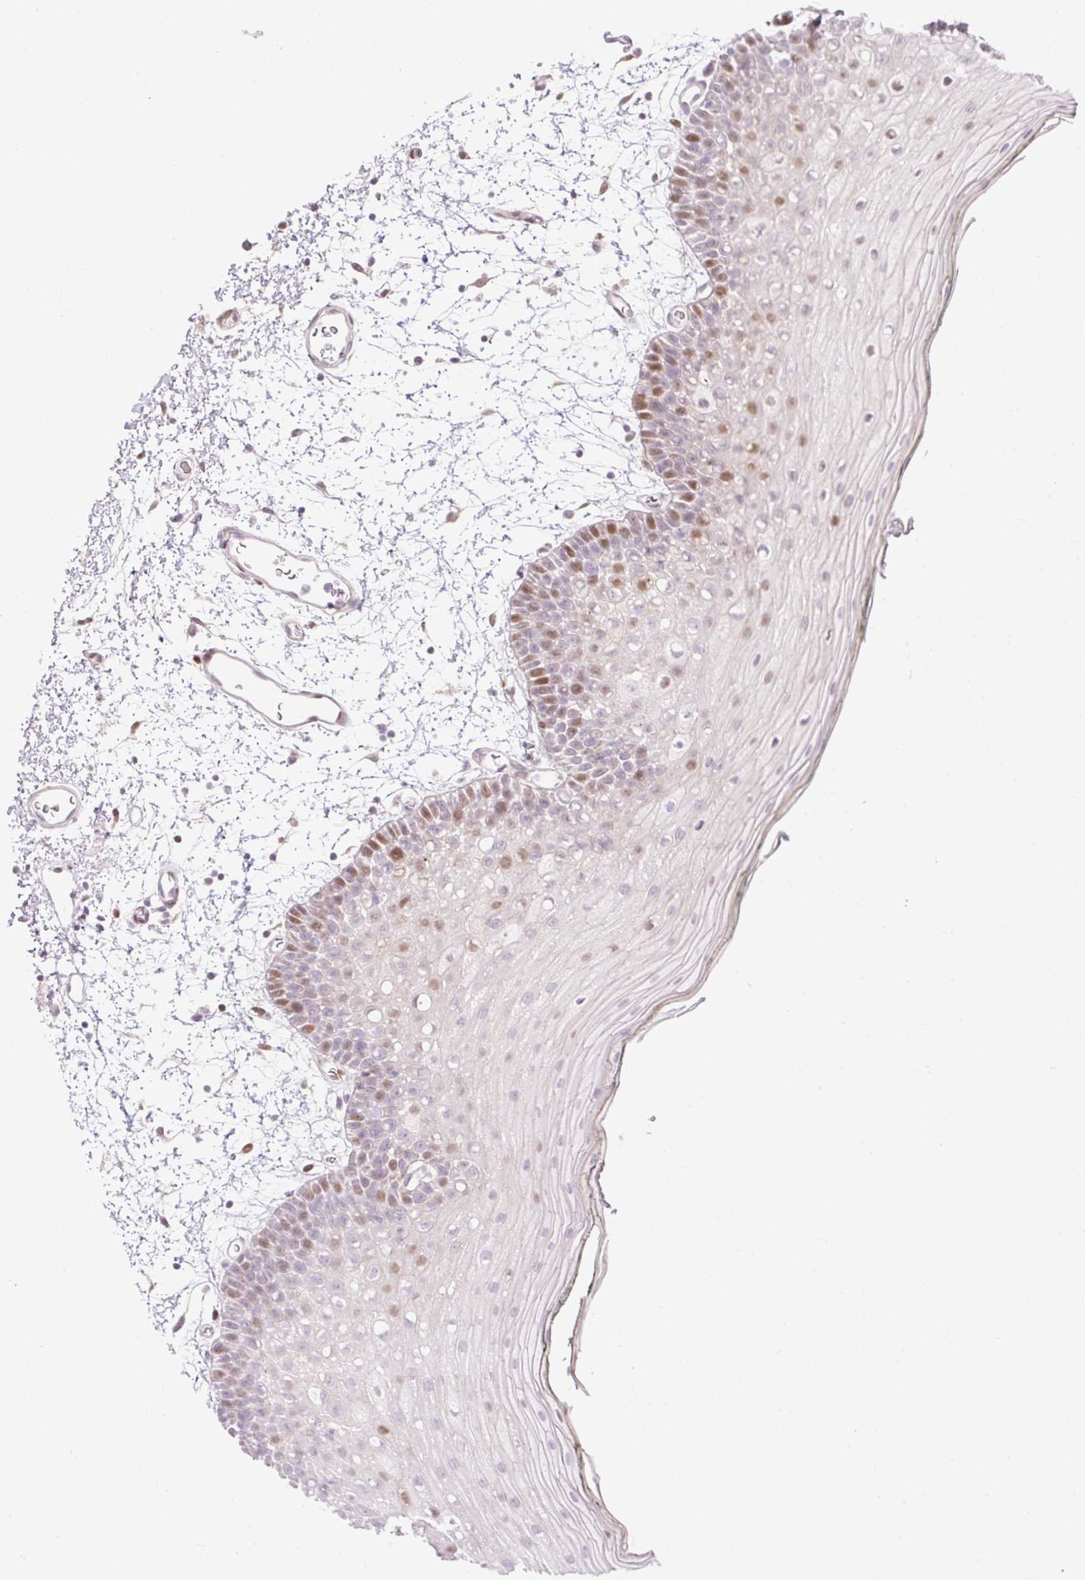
{"staining": {"intensity": "moderate", "quantity": "<25%", "location": "nuclear"}, "tissue": "oral mucosa", "cell_type": "Squamous epithelial cells", "image_type": "normal", "snomed": [{"axis": "morphology", "description": "Normal tissue, NOS"}, {"axis": "topography", "description": "Oral tissue"}, {"axis": "topography", "description": "Tounge, NOS"}], "caption": "About <25% of squamous epithelial cells in normal oral mucosa exhibit moderate nuclear protein positivity as visualized by brown immunohistochemical staining.", "gene": "RIPPLY3", "patient": {"sex": "female", "age": 81}}